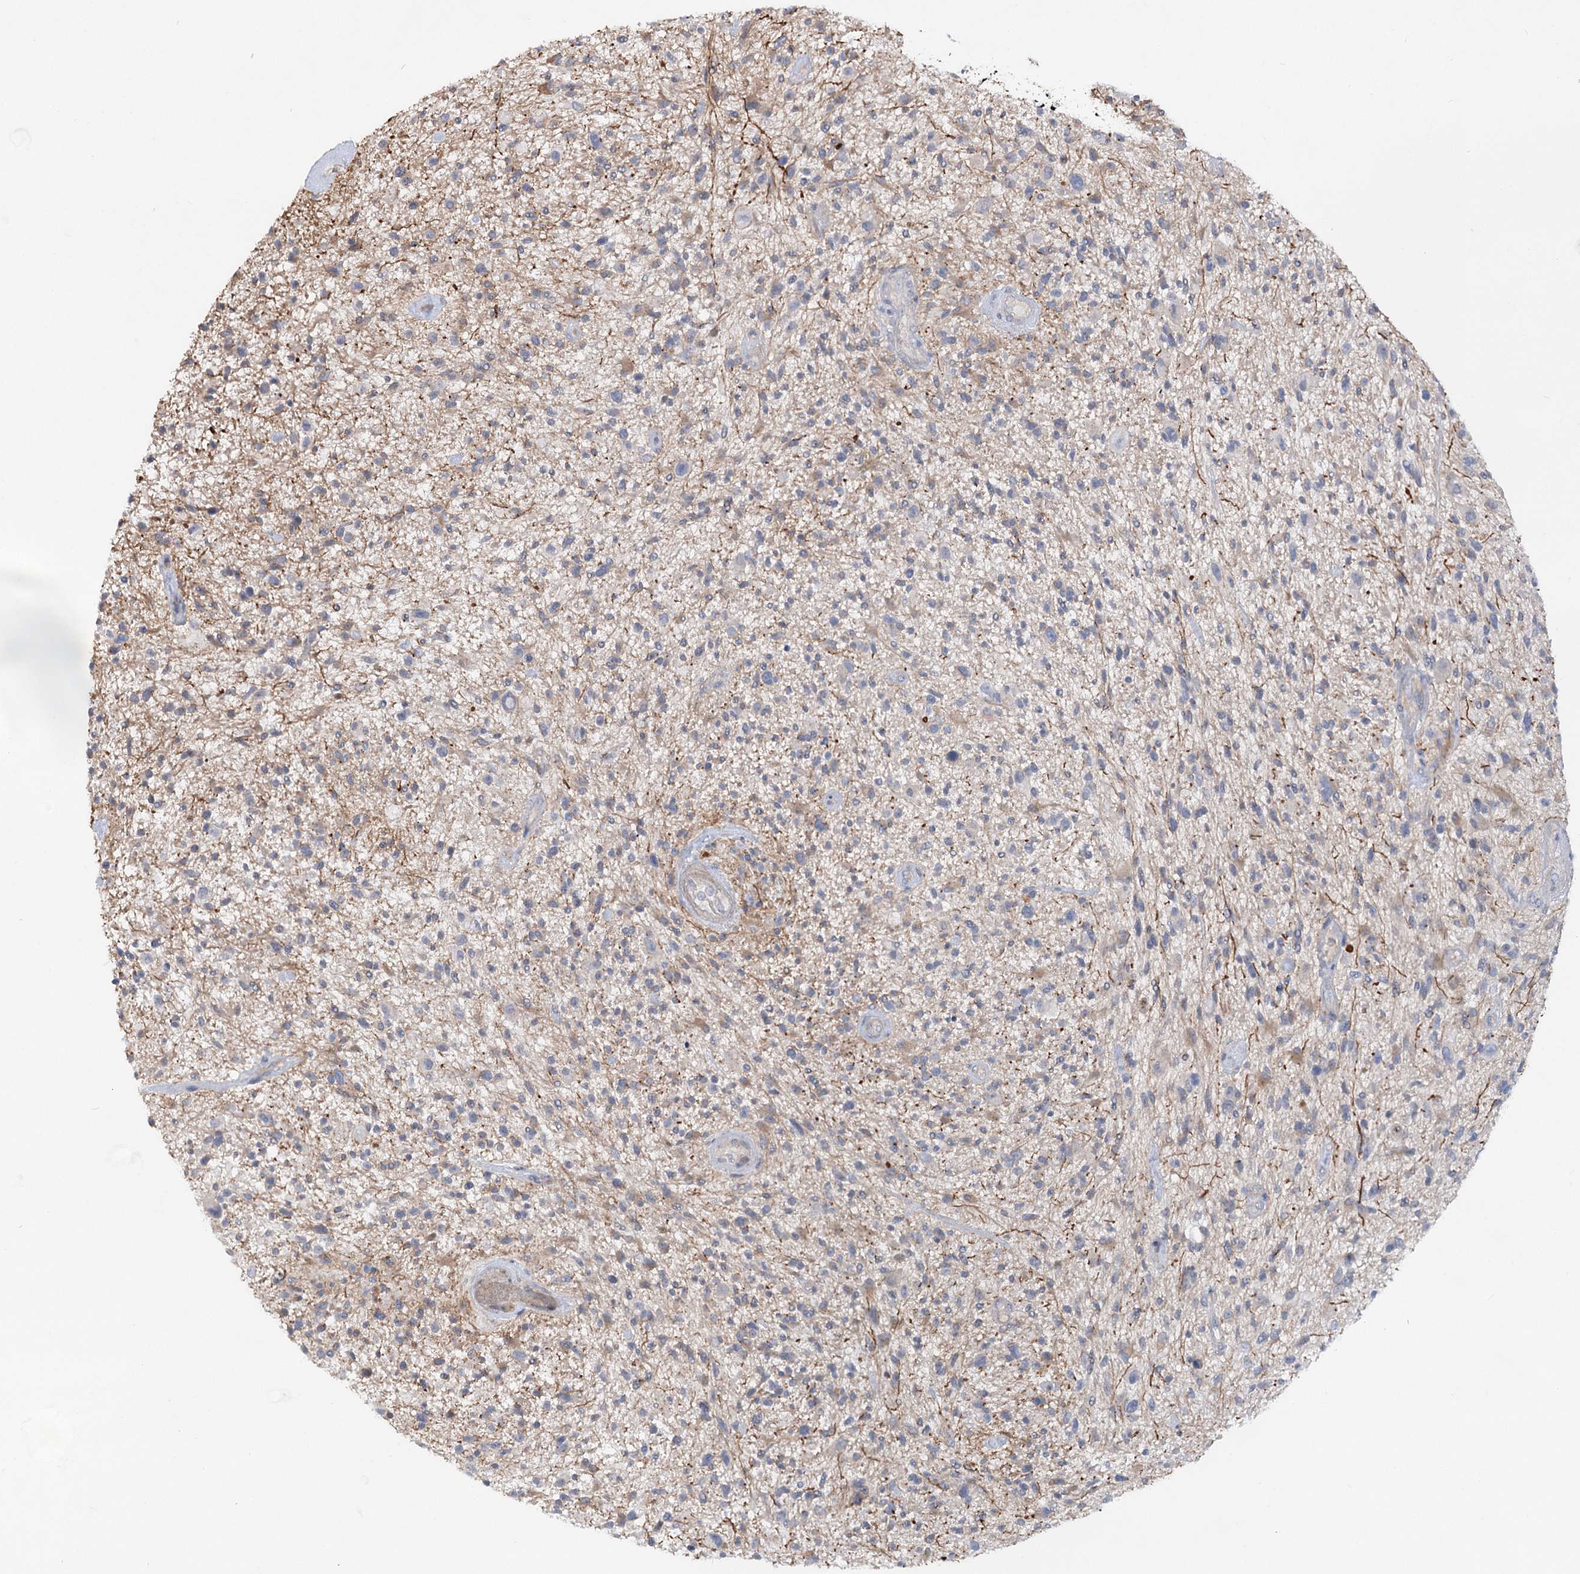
{"staining": {"intensity": "negative", "quantity": "none", "location": "none"}, "tissue": "glioma", "cell_type": "Tumor cells", "image_type": "cancer", "snomed": [{"axis": "morphology", "description": "Glioma, malignant, High grade"}, {"axis": "topography", "description": "Brain"}], "caption": "Tumor cells are negative for protein expression in human glioma. Brightfield microscopy of immunohistochemistry (IHC) stained with DAB (brown) and hematoxylin (blue), captured at high magnification.", "gene": "SCN11A", "patient": {"sex": "male", "age": 47}}